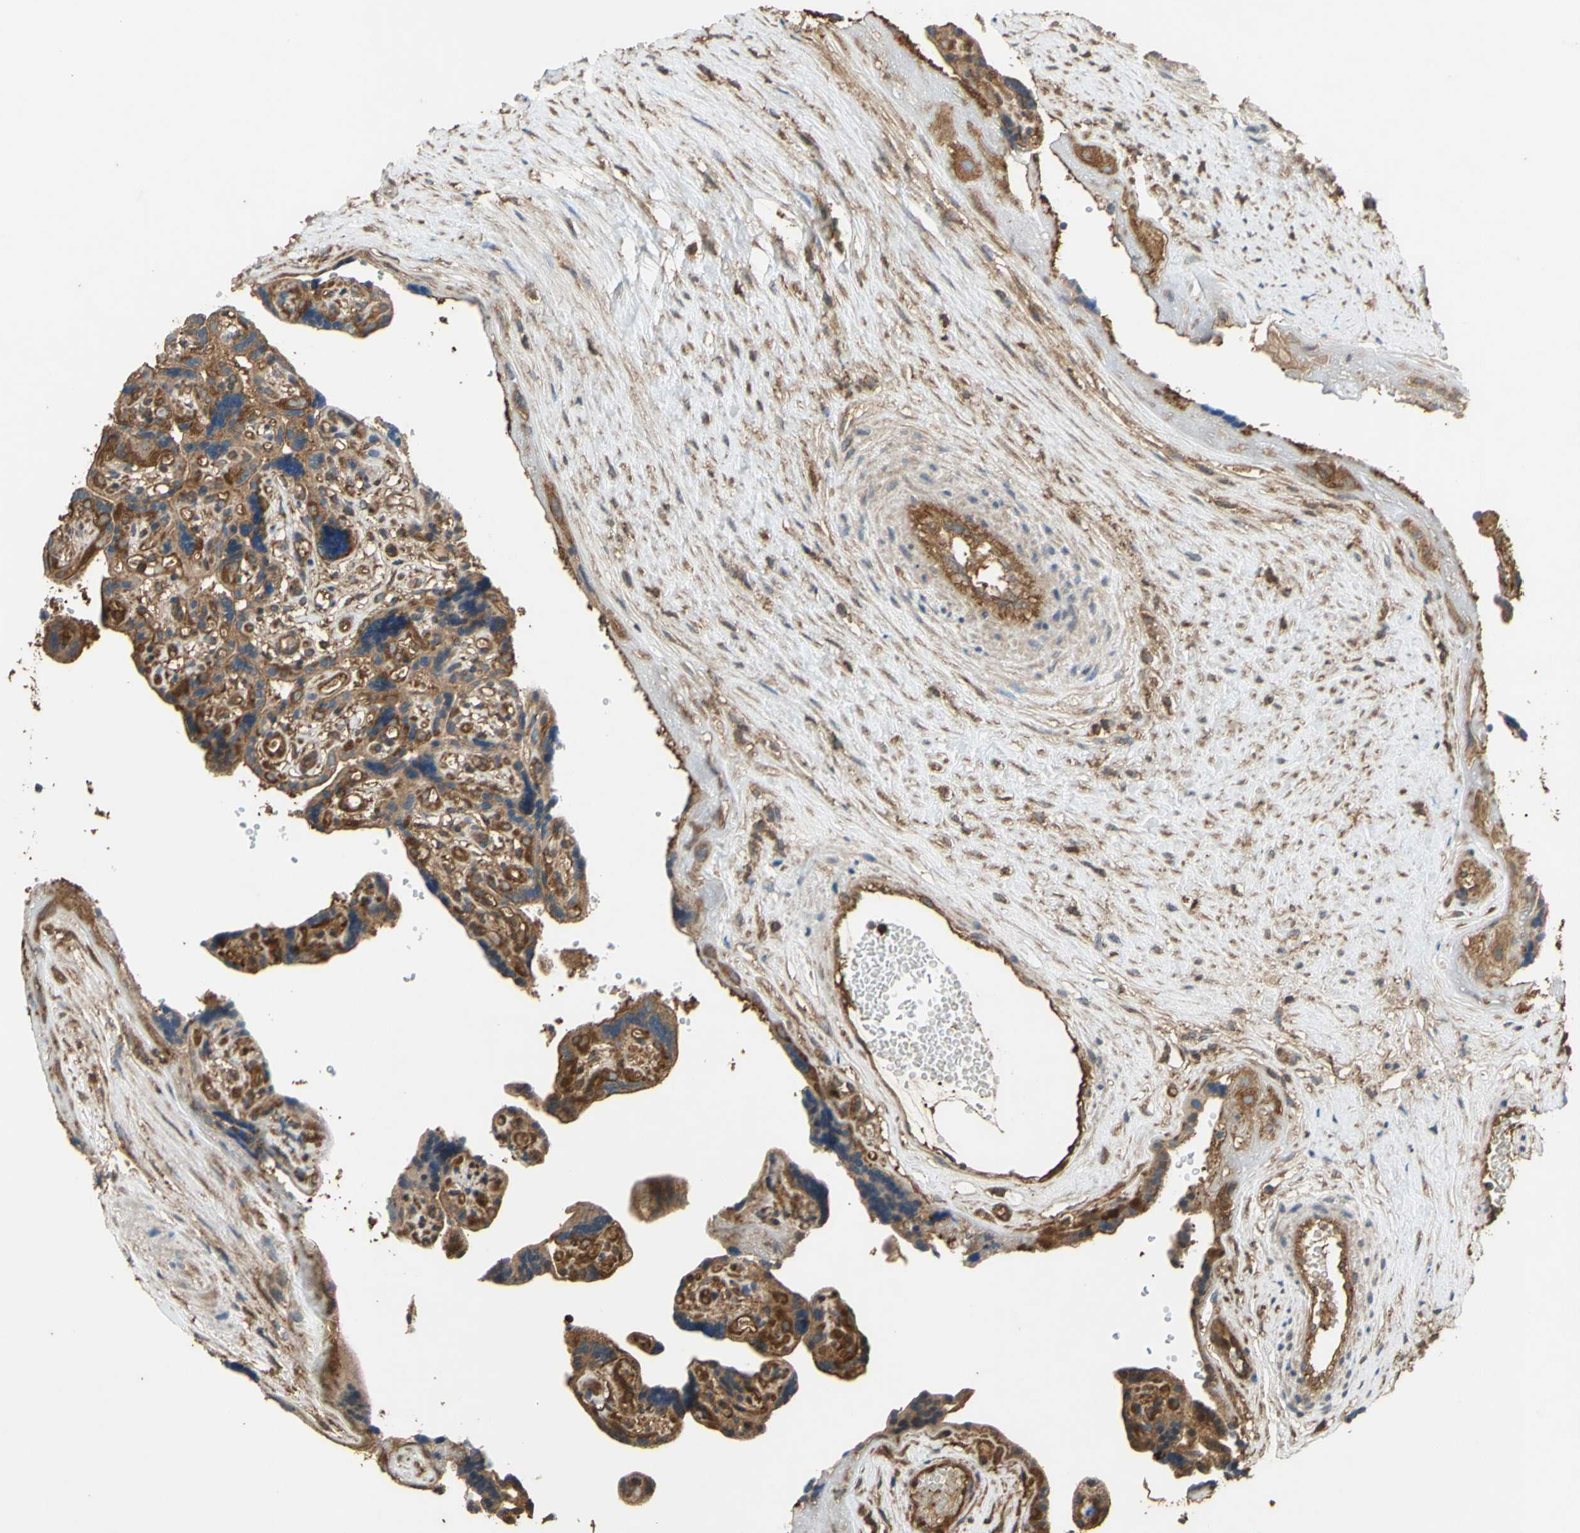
{"staining": {"intensity": "strong", "quantity": ">75%", "location": "cytoplasmic/membranous"}, "tissue": "placenta", "cell_type": "Decidual cells", "image_type": "normal", "snomed": [{"axis": "morphology", "description": "Normal tissue, NOS"}, {"axis": "topography", "description": "Placenta"}], "caption": "Placenta stained with IHC reveals strong cytoplasmic/membranous expression in approximately >75% of decidual cells.", "gene": "CTTN", "patient": {"sex": "female", "age": 30}}